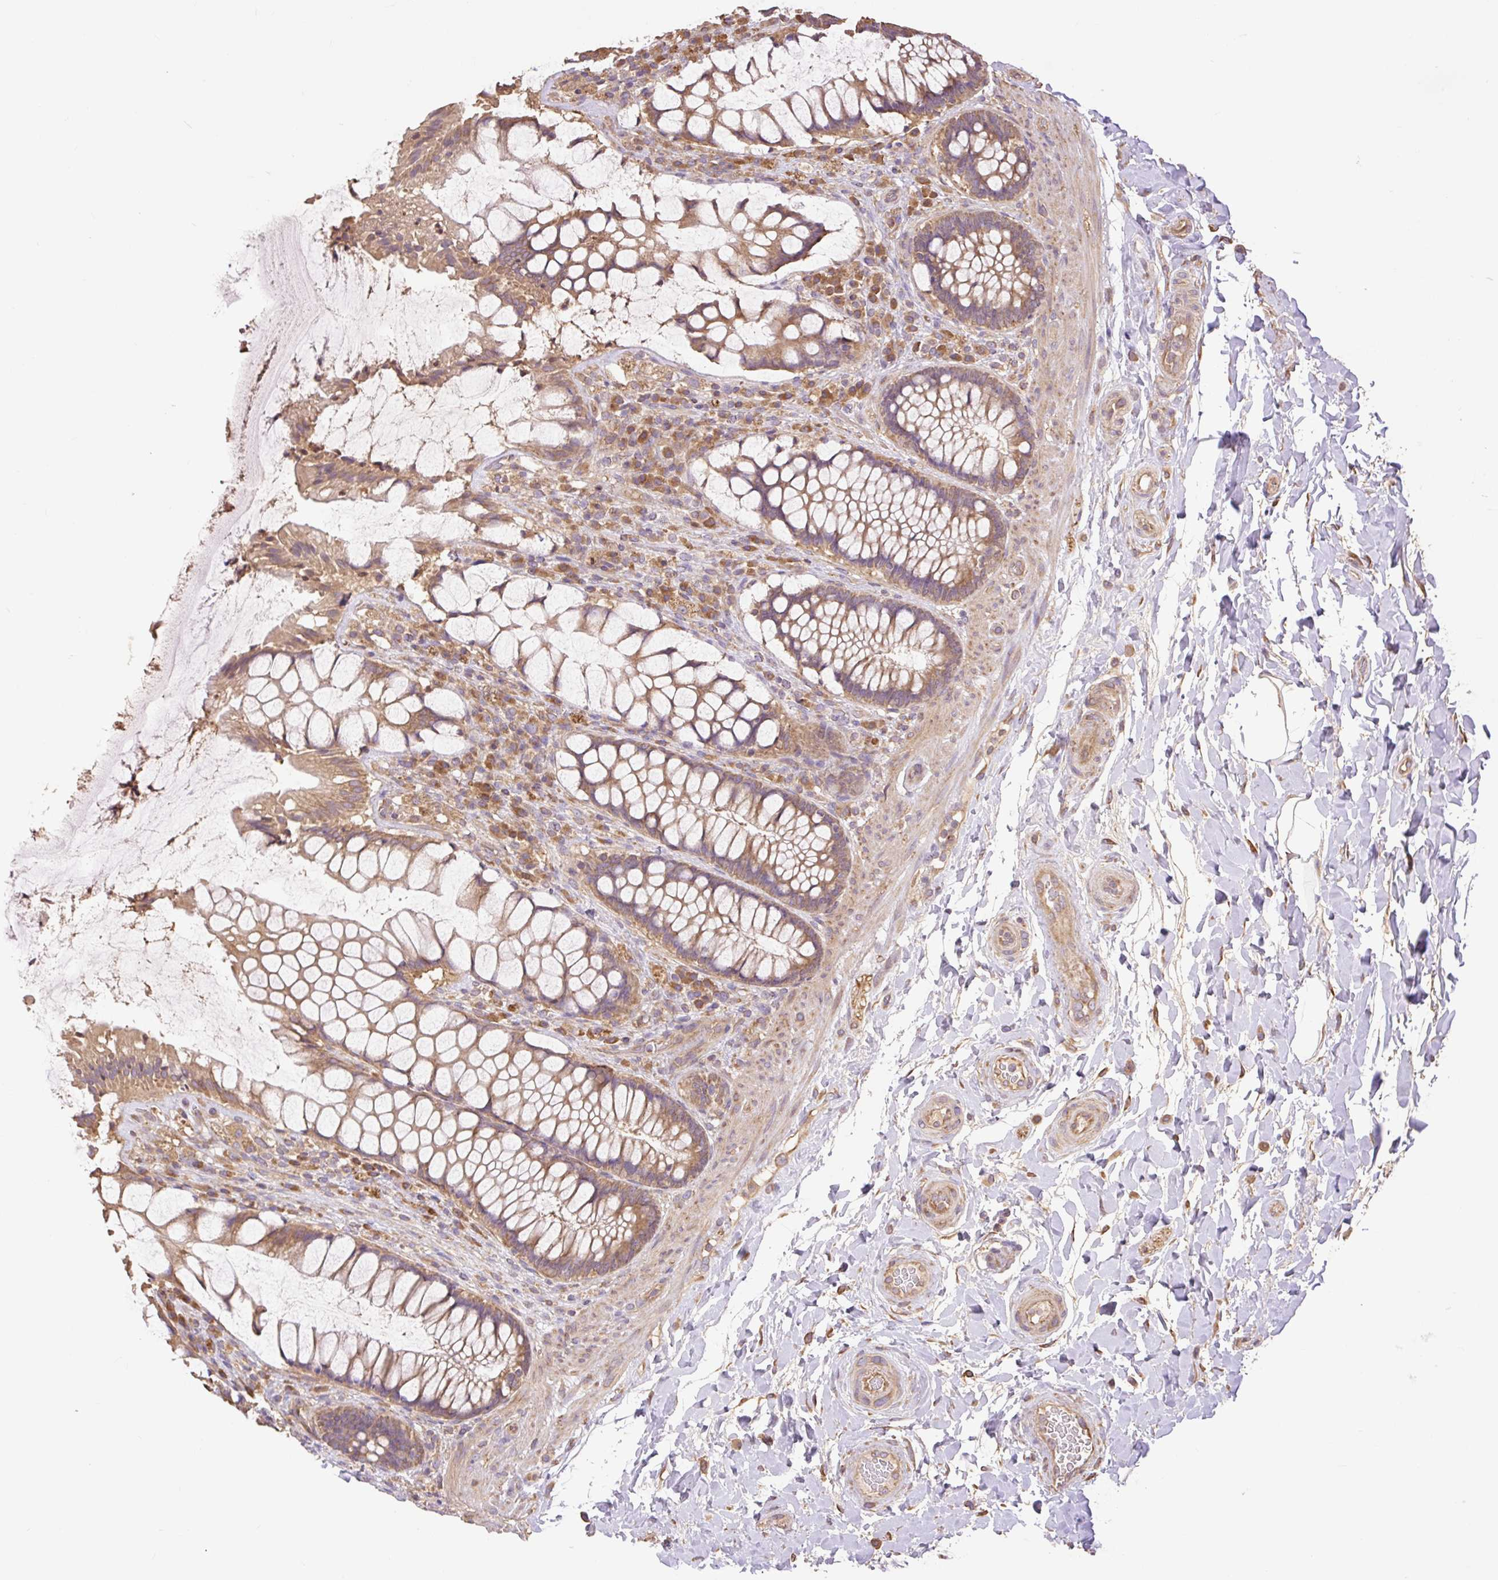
{"staining": {"intensity": "moderate", "quantity": ">75%", "location": "cytoplasmic/membranous"}, "tissue": "rectum", "cell_type": "Glandular cells", "image_type": "normal", "snomed": [{"axis": "morphology", "description": "Normal tissue, NOS"}, {"axis": "topography", "description": "Rectum"}], "caption": "Brown immunohistochemical staining in normal rectum exhibits moderate cytoplasmic/membranous positivity in approximately >75% of glandular cells.", "gene": "DESI1", "patient": {"sex": "female", "age": 58}}